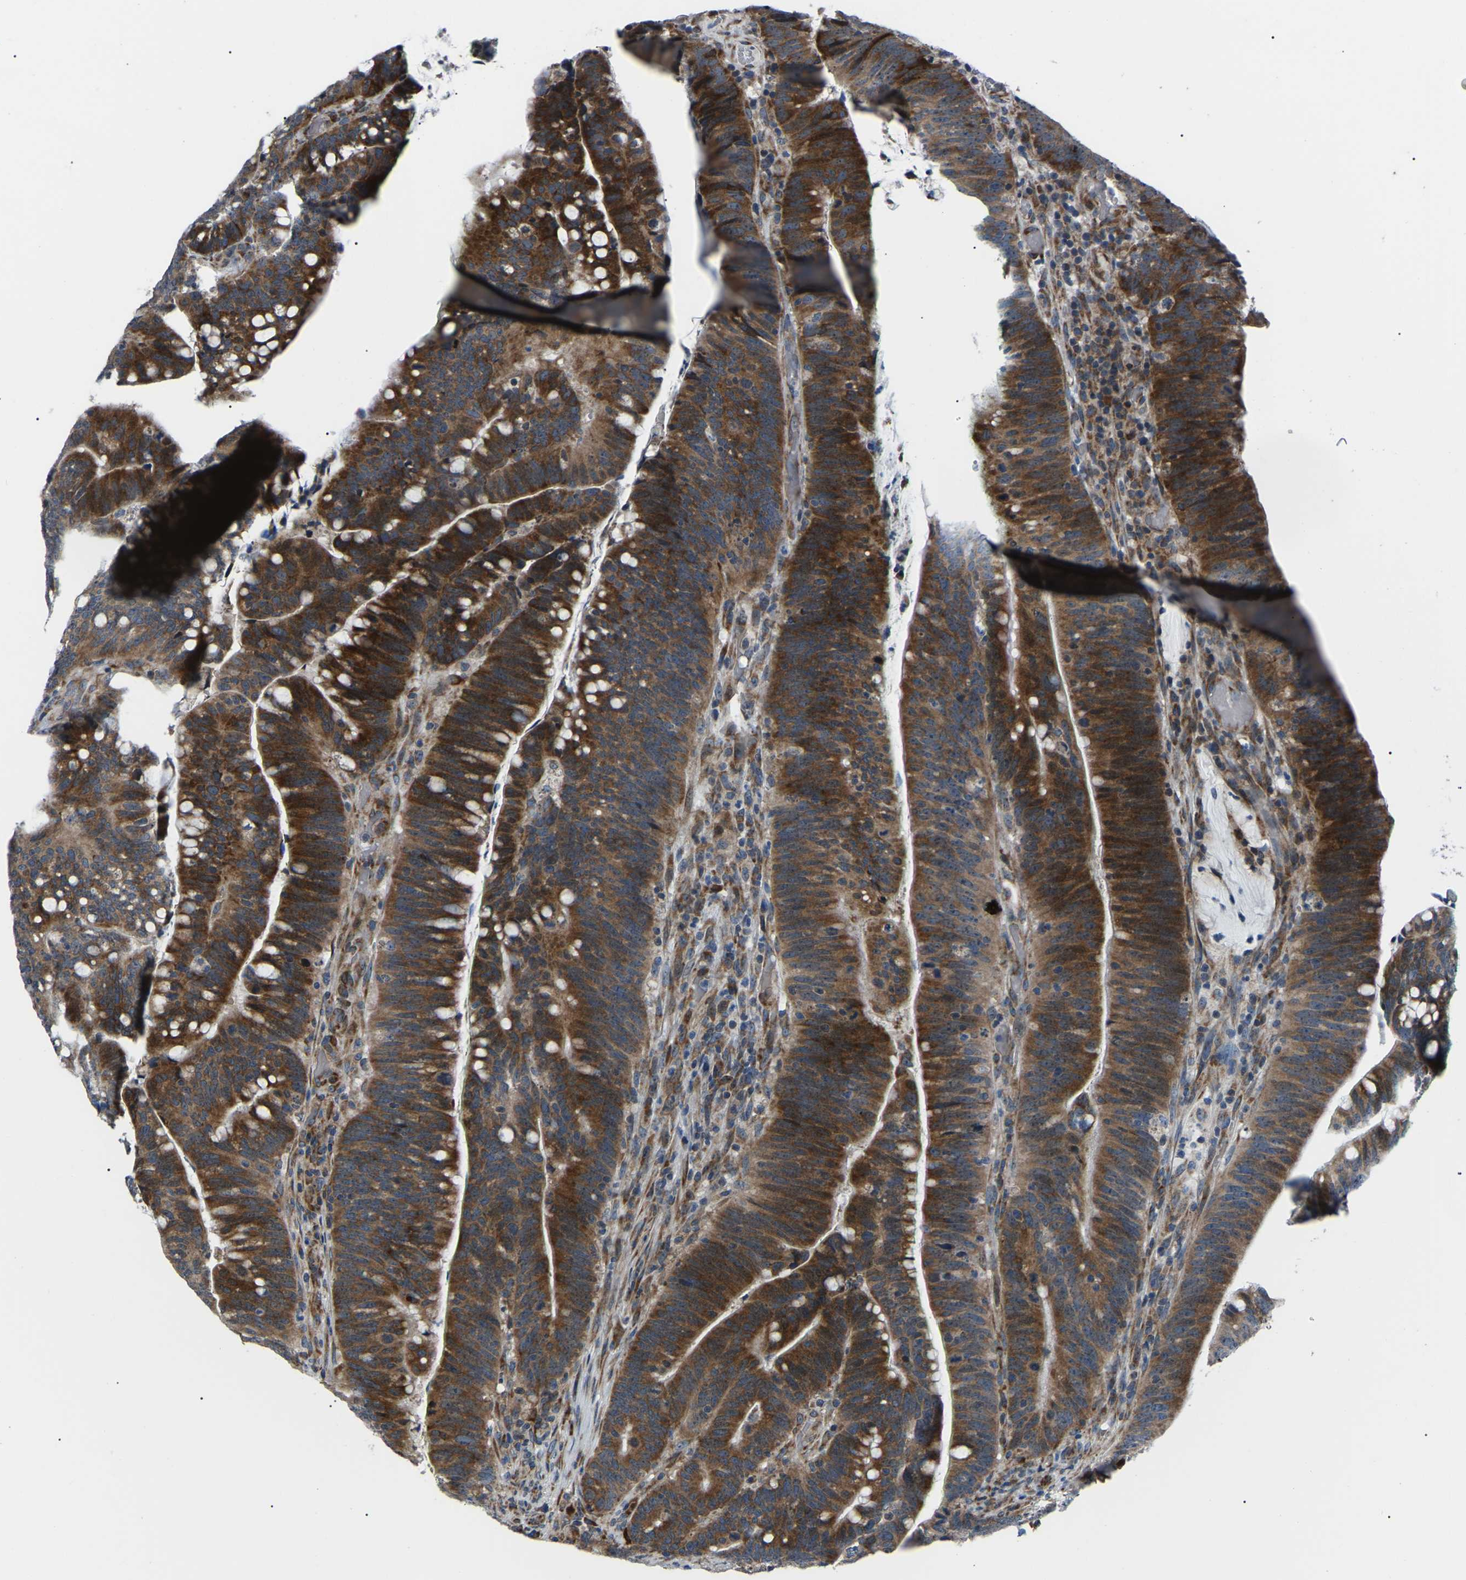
{"staining": {"intensity": "strong", "quantity": ">75%", "location": "cytoplasmic/membranous"}, "tissue": "colorectal cancer", "cell_type": "Tumor cells", "image_type": "cancer", "snomed": [{"axis": "morphology", "description": "Normal tissue, NOS"}, {"axis": "morphology", "description": "Adenocarcinoma, NOS"}, {"axis": "topography", "description": "Colon"}], "caption": "Colorectal cancer (adenocarcinoma) stained for a protein (brown) displays strong cytoplasmic/membranous positive positivity in approximately >75% of tumor cells.", "gene": "AGO2", "patient": {"sex": "female", "age": 66}}